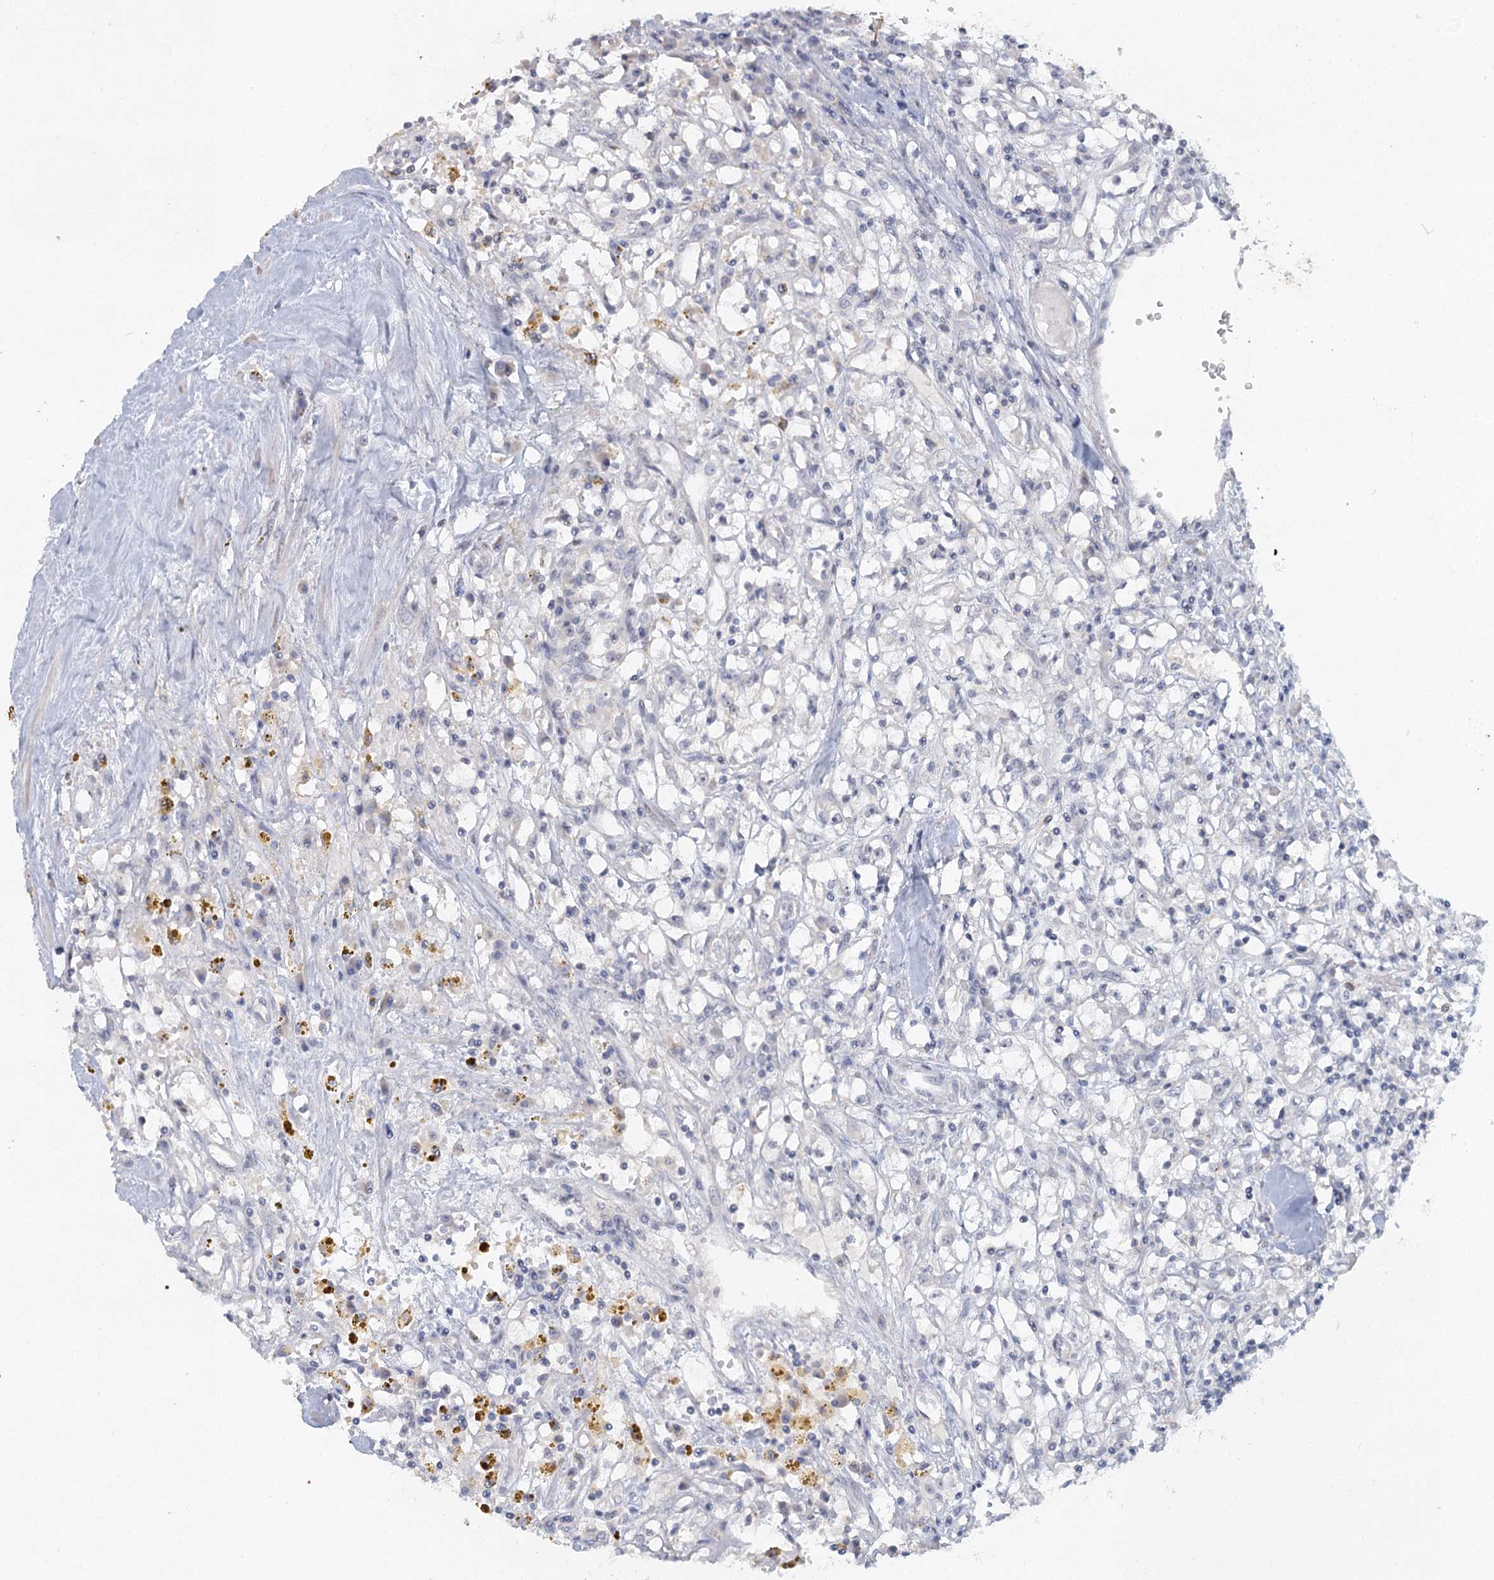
{"staining": {"intensity": "negative", "quantity": "none", "location": "none"}, "tissue": "renal cancer", "cell_type": "Tumor cells", "image_type": "cancer", "snomed": [{"axis": "morphology", "description": "Adenocarcinoma, NOS"}, {"axis": "topography", "description": "Kidney"}], "caption": "Immunohistochemical staining of human renal cancer shows no significant positivity in tumor cells.", "gene": "MYO7B", "patient": {"sex": "male", "age": 56}}